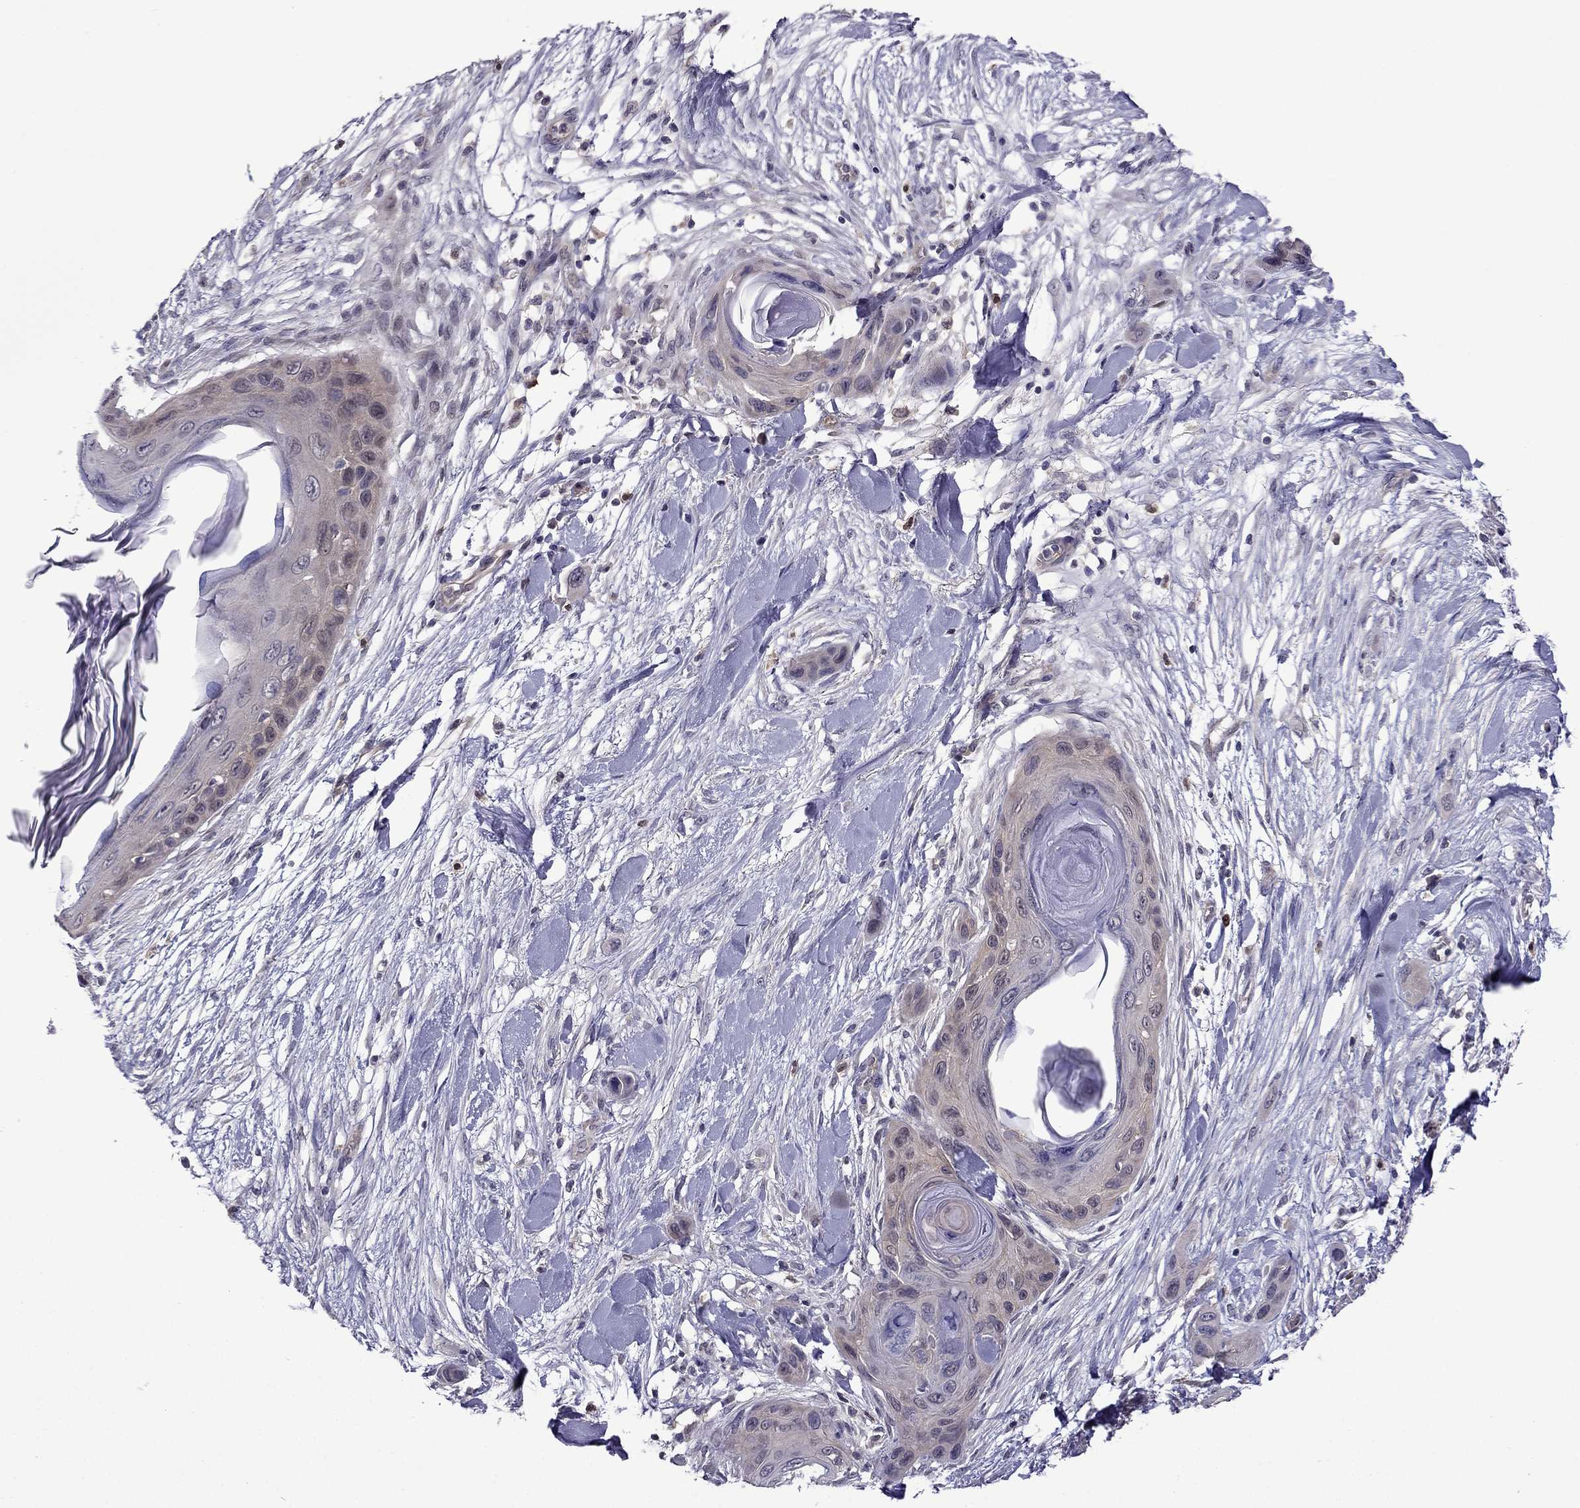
{"staining": {"intensity": "weak", "quantity": ">75%", "location": "cytoplasmic/membranous"}, "tissue": "skin cancer", "cell_type": "Tumor cells", "image_type": "cancer", "snomed": [{"axis": "morphology", "description": "Squamous cell carcinoma, NOS"}, {"axis": "topography", "description": "Skin"}], "caption": "Tumor cells exhibit low levels of weak cytoplasmic/membranous positivity in approximately >75% of cells in skin cancer.", "gene": "CDK5", "patient": {"sex": "male", "age": 79}}